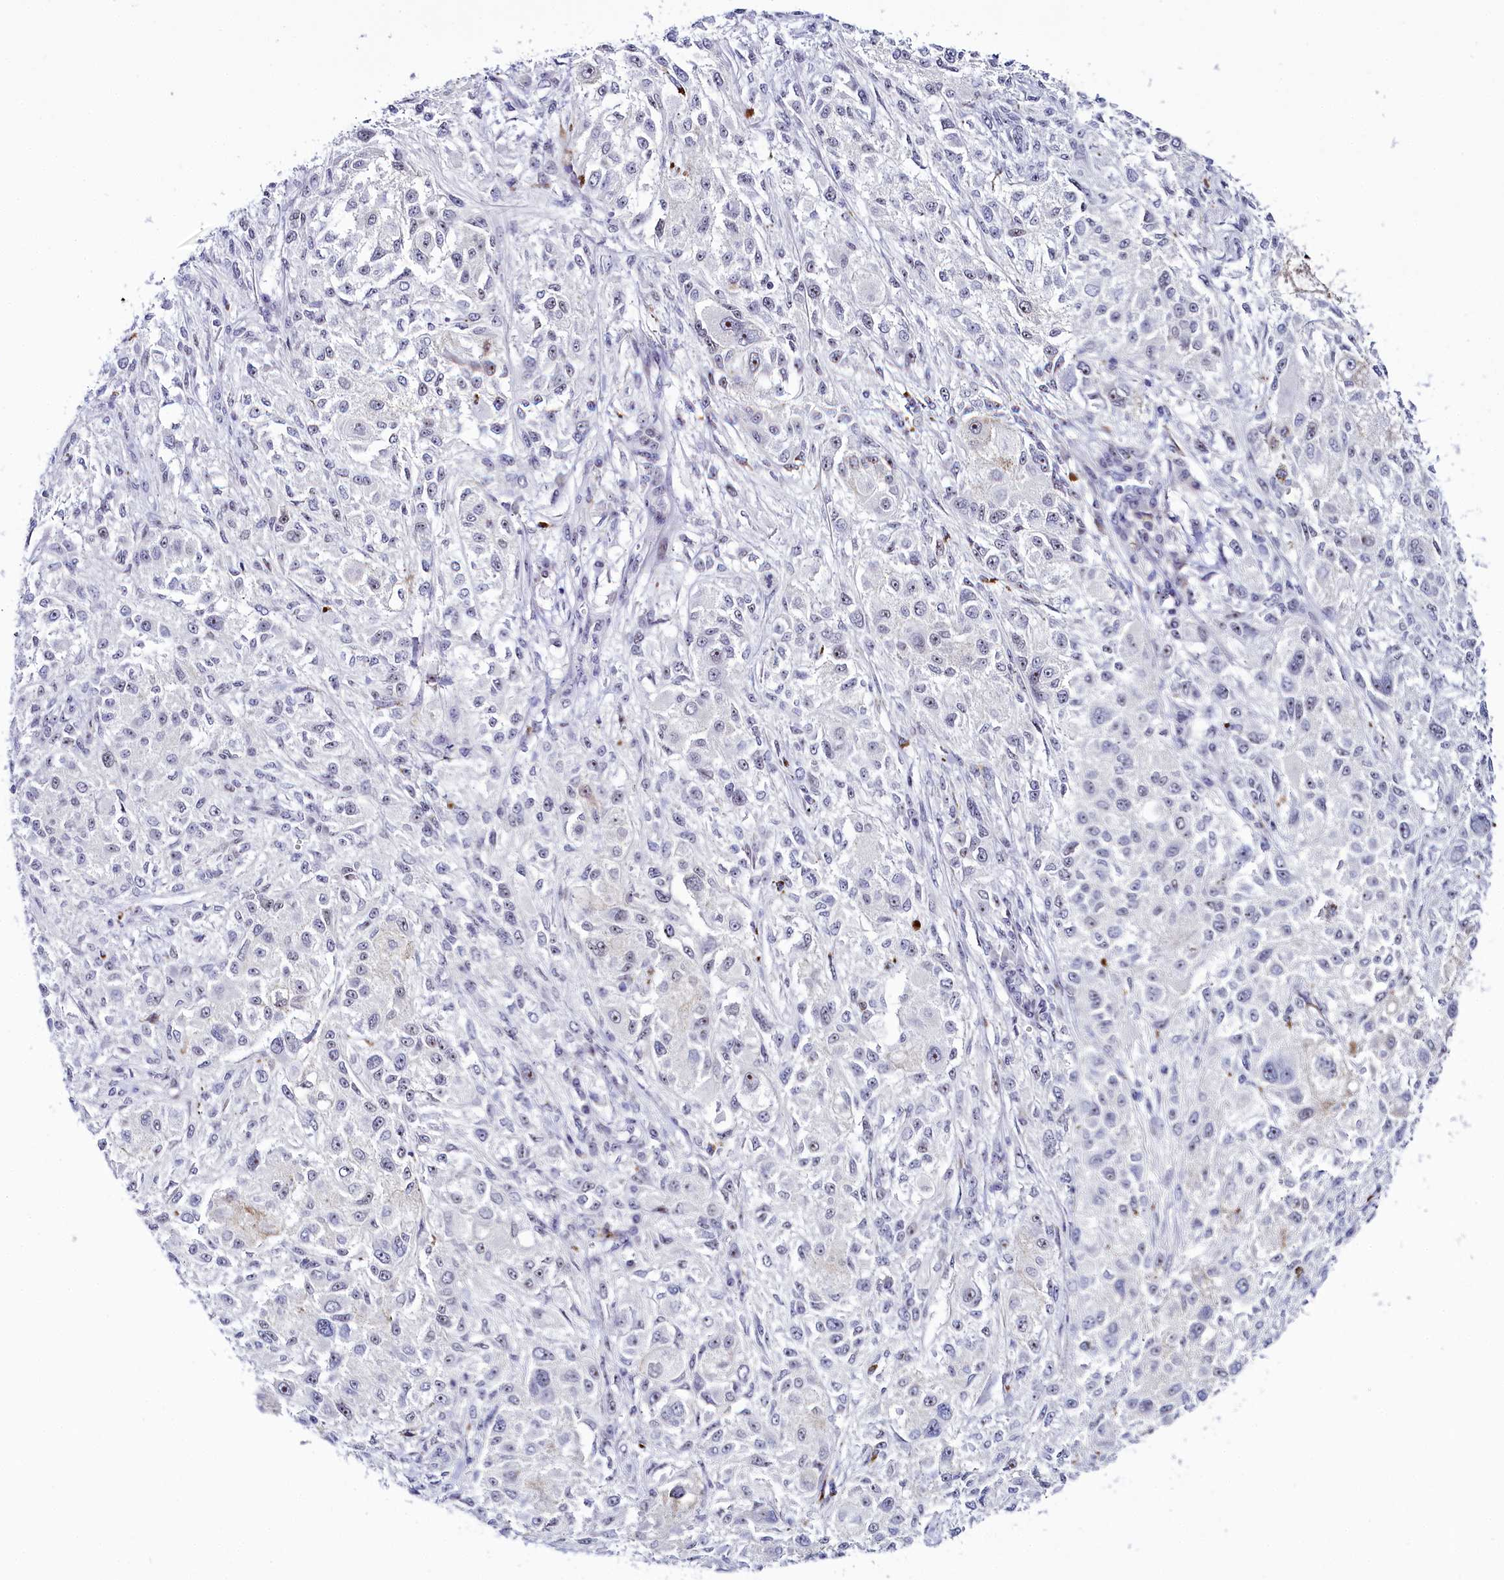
{"staining": {"intensity": "negative", "quantity": "none", "location": "none"}, "tissue": "melanoma", "cell_type": "Tumor cells", "image_type": "cancer", "snomed": [{"axis": "morphology", "description": "Necrosis, NOS"}, {"axis": "morphology", "description": "Malignant melanoma, NOS"}, {"axis": "topography", "description": "Skin"}], "caption": "IHC image of neoplastic tissue: human melanoma stained with DAB (3,3'-diaminobenzidine) exhibits no significant protein expression in tumor cells.", "gene": "TCOF1", "patient": {"sex": "female", "age": 87}}